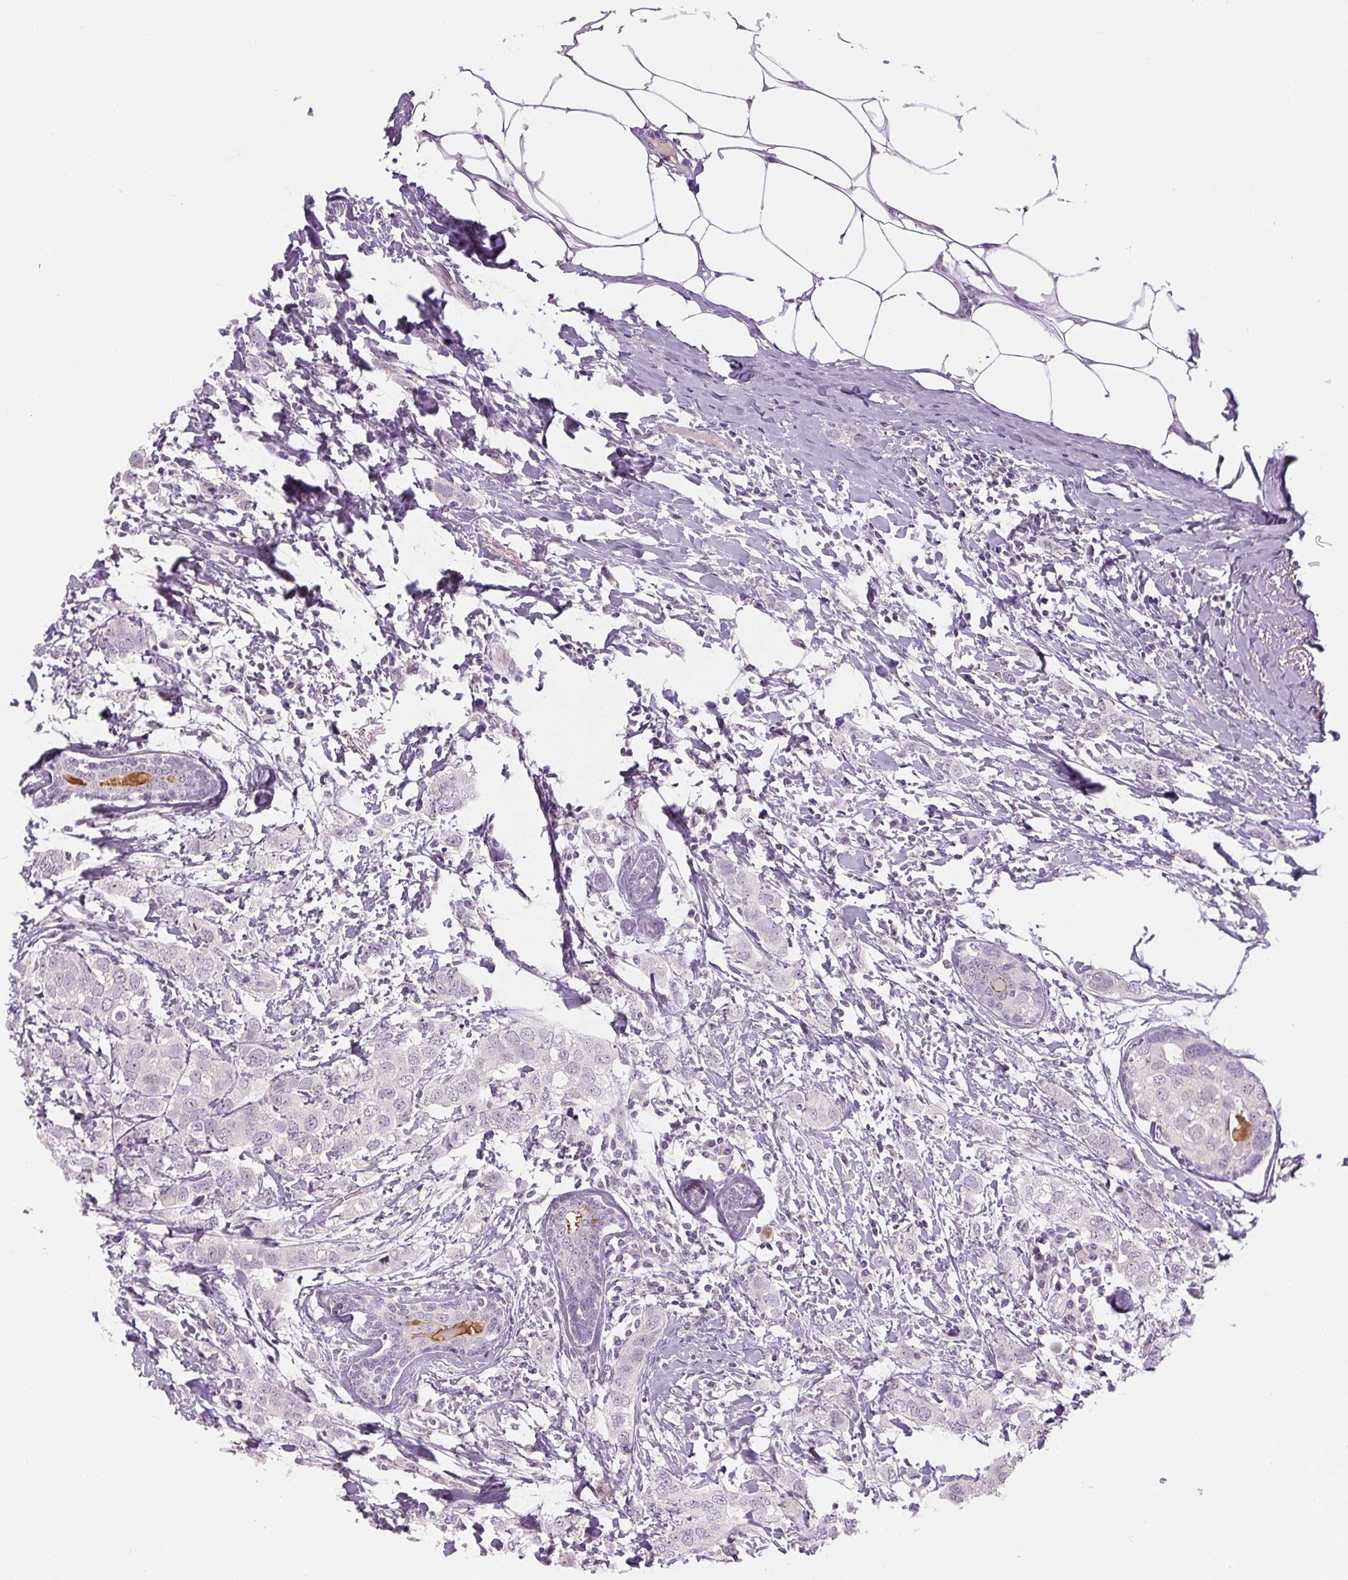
{"staining": {"intensity": "negative", "quantity": "none", "location": "none"}, "tissue": "breast cancer", "cell_type": "Tumor cells", "image_type": "cancer", "snomed": [{"axis": "morphology", "description": "Duct carcinoma"}, {"axis": "topography", "description": "Breast"}], "caption": "This is an immunohistochemistry image of breast cancer. There is no expression in tumor cells.", "gene": "SGF29", "patient": {"sex": "female", "age": 50}}